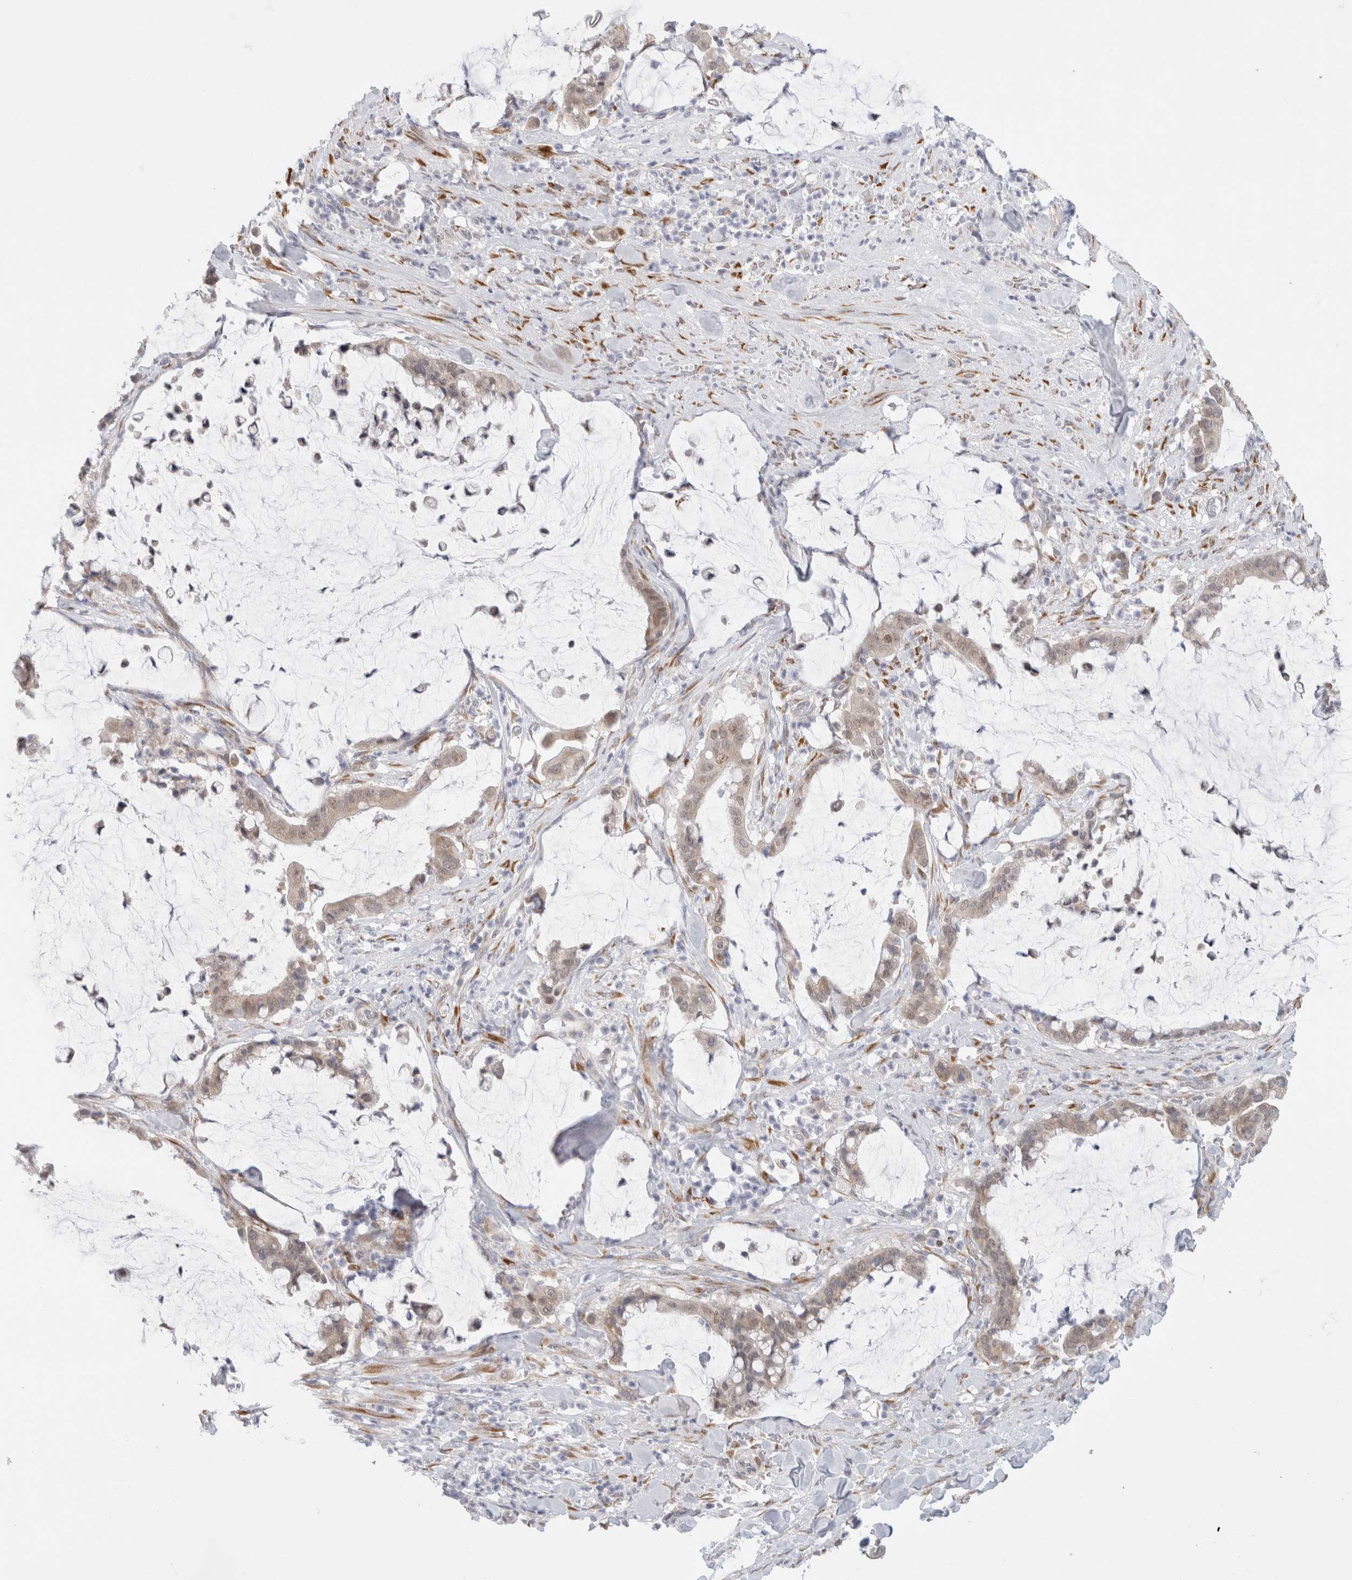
{"staining": {"intensity": "weak", "quantity": "25%-75%", "location": "cytoplasmic/membranous"}, "tissue": "pancreatic cancer", "cell_type": "Tumor cells", "image_type": "cancer", "snomed": [{"axis": "morphology", "description": "Adenocarcinoma, NOS"}, {"axis": "topography", "description": "Pancreas"}], "caption": "Pancreatic cancer (adenocarcinoma) tissue shows weak cytoplasmic/membranous positivity in about 25%-75% of tumor cells The staining was performed using DAB (3,3'-diaminobenzidine), with brown indicating positive protein expression. Nuclei are stained blue with hematoxylin.", "gene": "TRMT1L", "patient": {"sex": "male", "age": 41}}